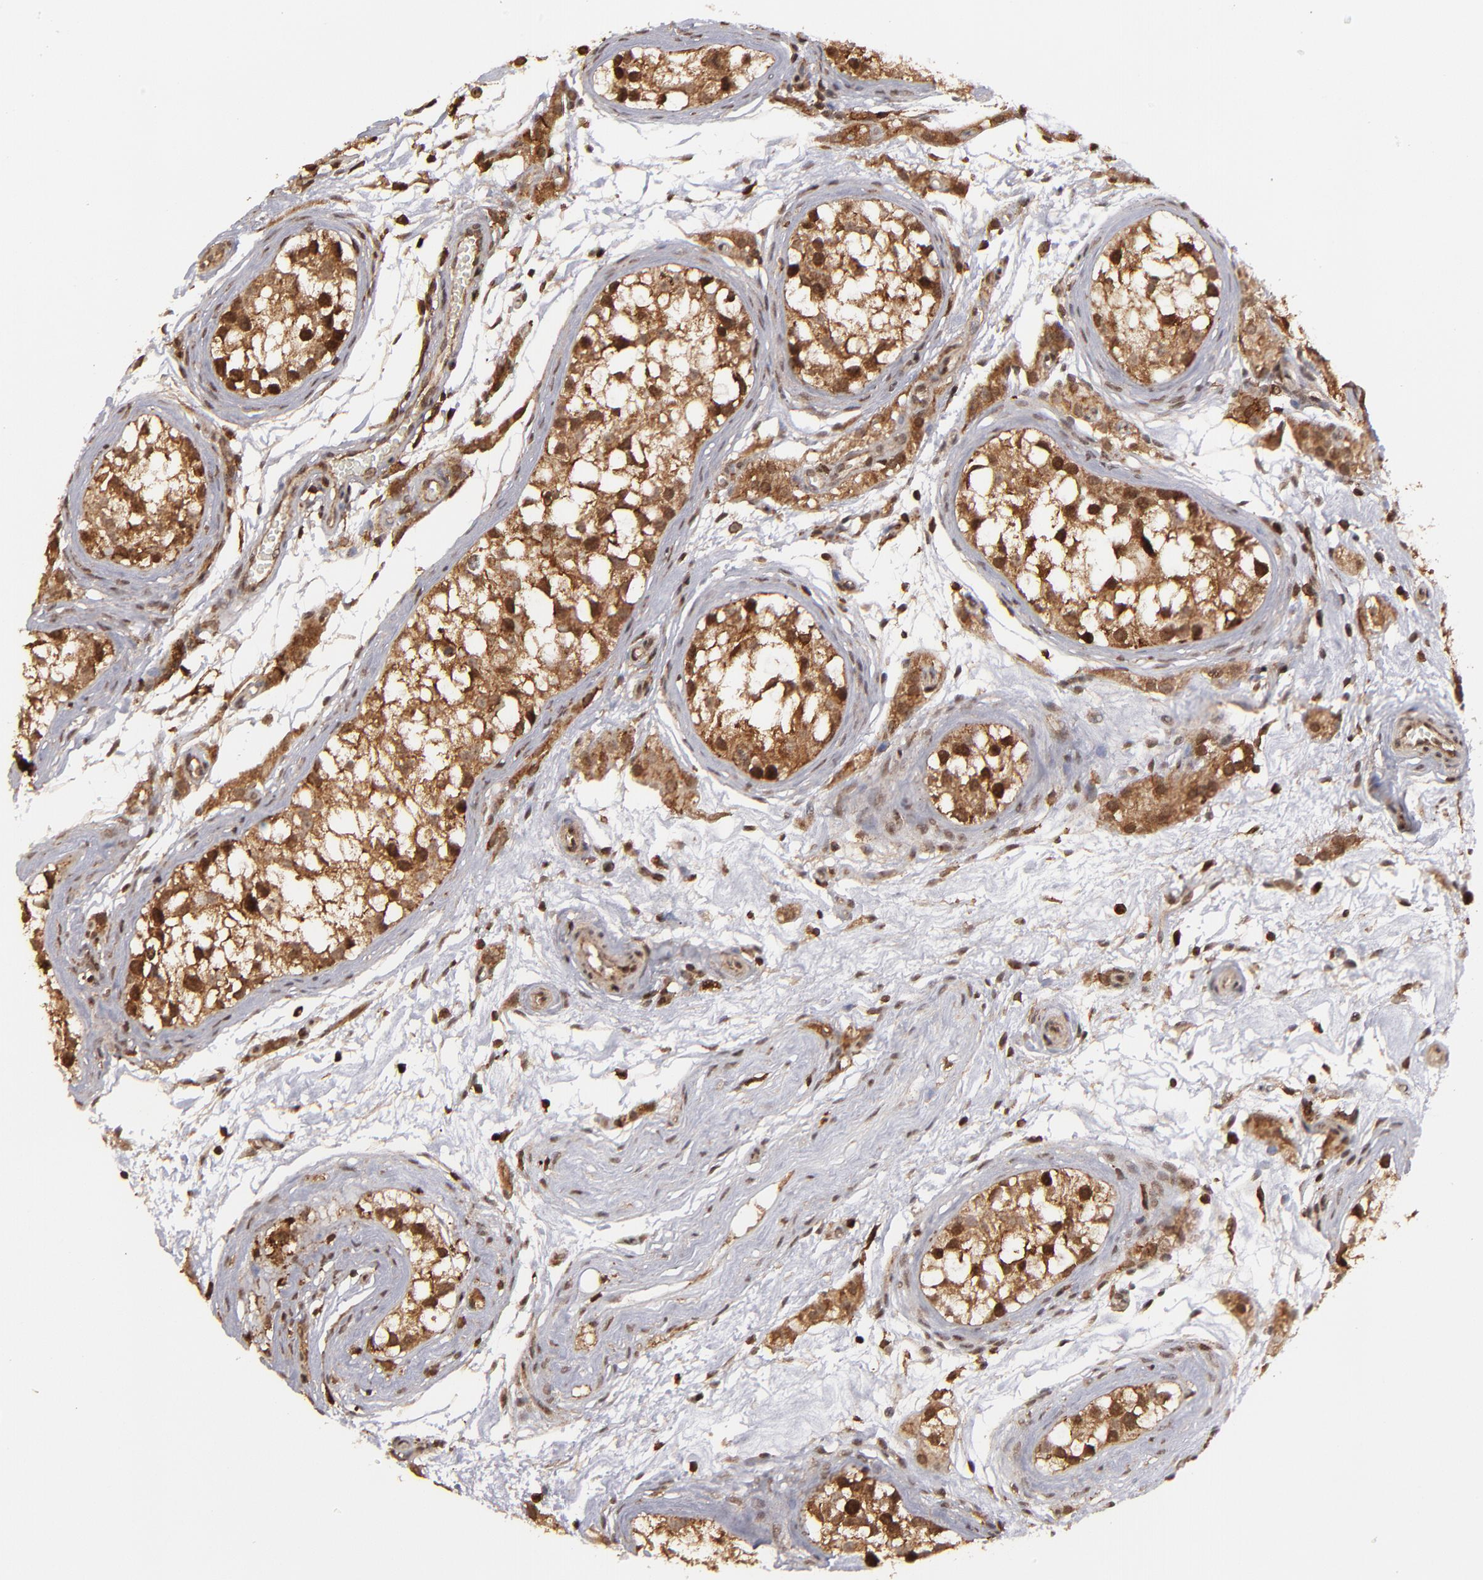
{"staining": {"intensity": "strong", "quantity": ">75%", "location": "cytoplasmic/membranous,nuclear"}, "tissue": "testis cancer", "cell_type": "Tumor cells", "image_type": "cancer", "snomed": [{"axis": "morphology", "description": "Seminoma, NOS"}, {"axis": "topography", "description": "Testis"}], "caption": "This image reveals seminoma (testis) stained with immunohistochemistry (IHC) to label a protein in brown. The cytoplasmic/membranous and nuclear of tumor cells show strong positivity for the protein. Nuclei are counter-stained blue.", "gene": "RGS6", "patient": {"sex": "male", "age": 25}}